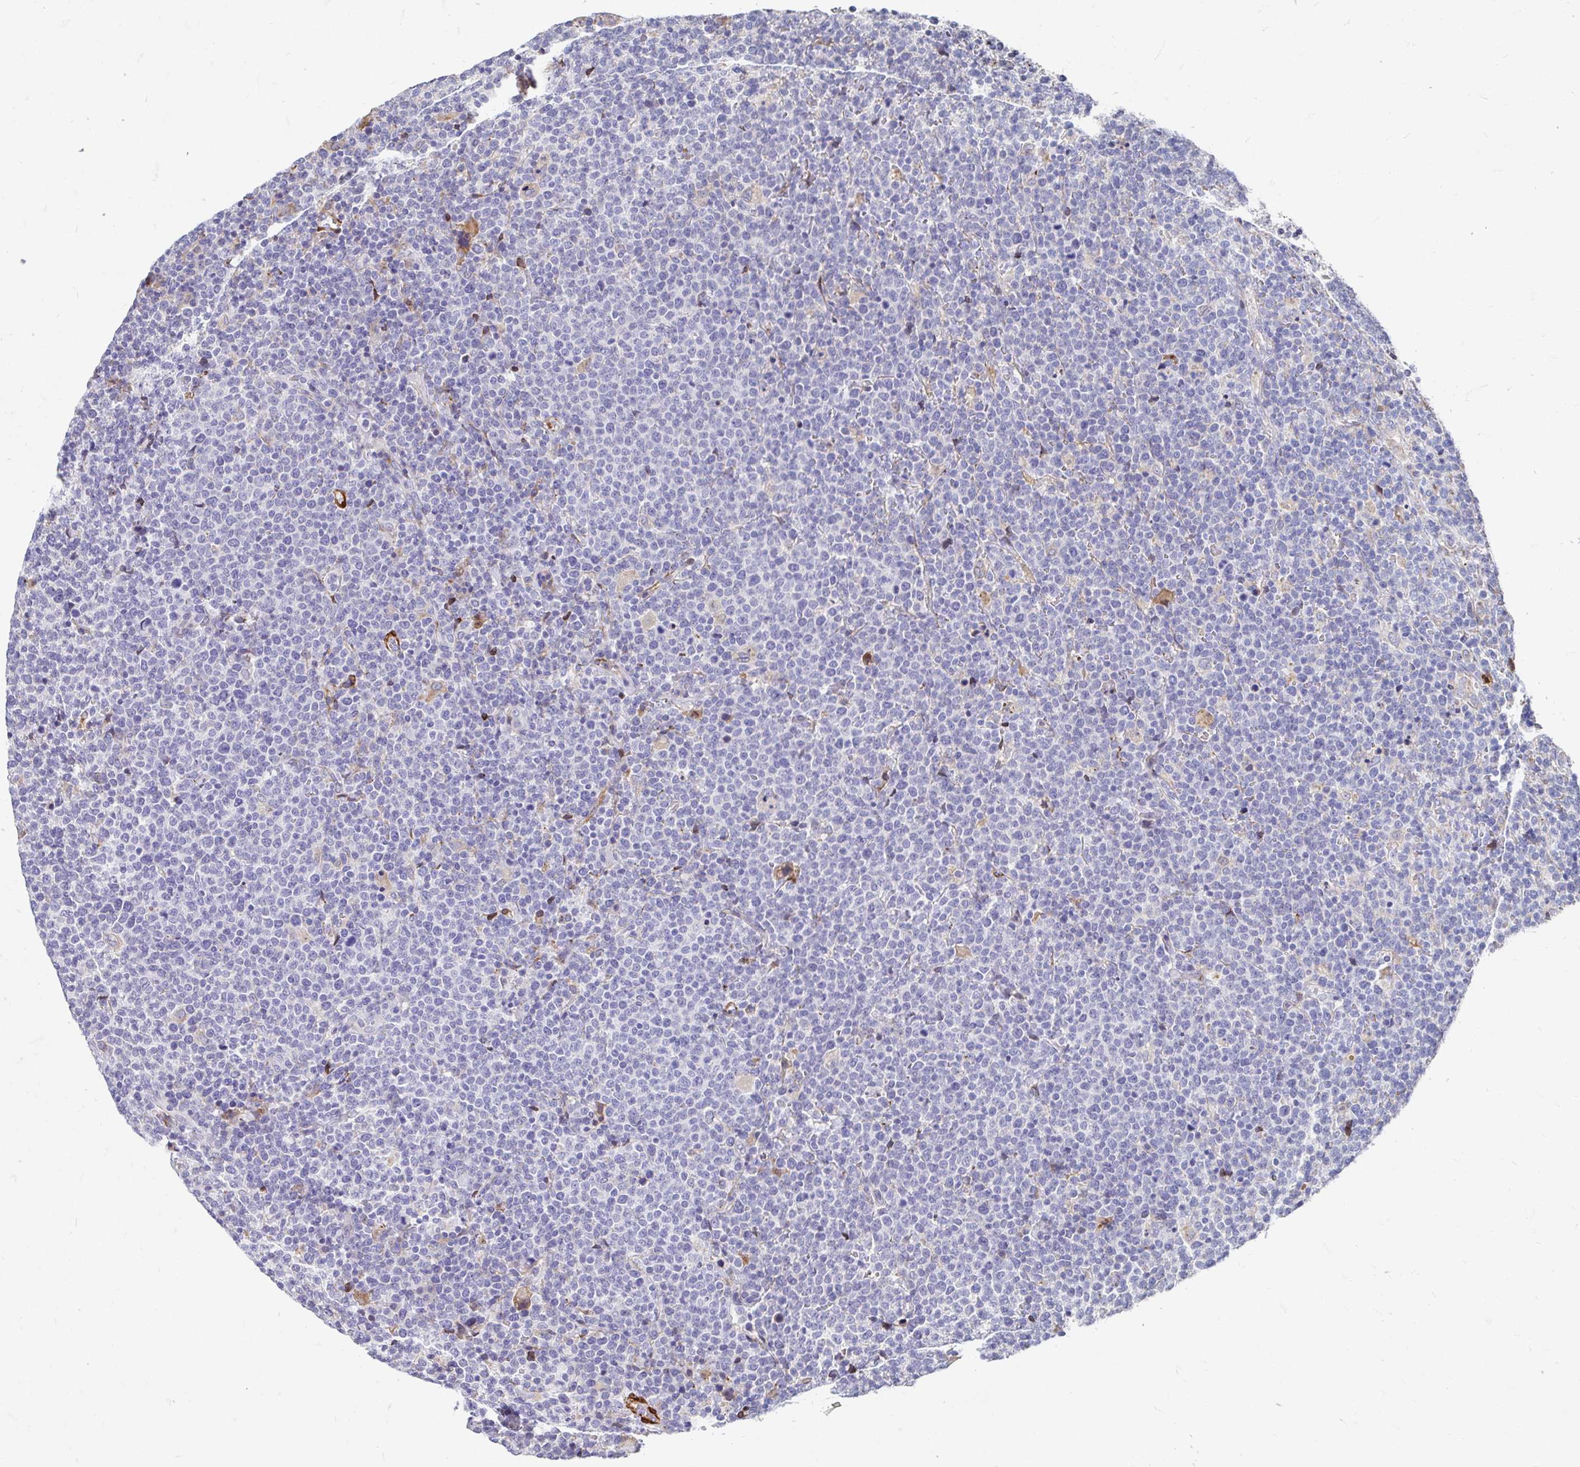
{"staining": {"intensity": "negative", "quantity": "none", "location": "none"}, "tissue": "lymphoma", "cell_type": "Tumor cells", "image_type": "cancer", "snomed": [{"axis": "morphology", "description": "Malignant lymphoma, non-Hodgkin's type, High grade"}, {"axis": "topography", "description": "Lymph node"}], "caption": "Protein analysis of lymphoma exhibits no significant expression in tumor cells.", "gene": "CDKL1", "patient": {"sex": "male", "age": 61}}